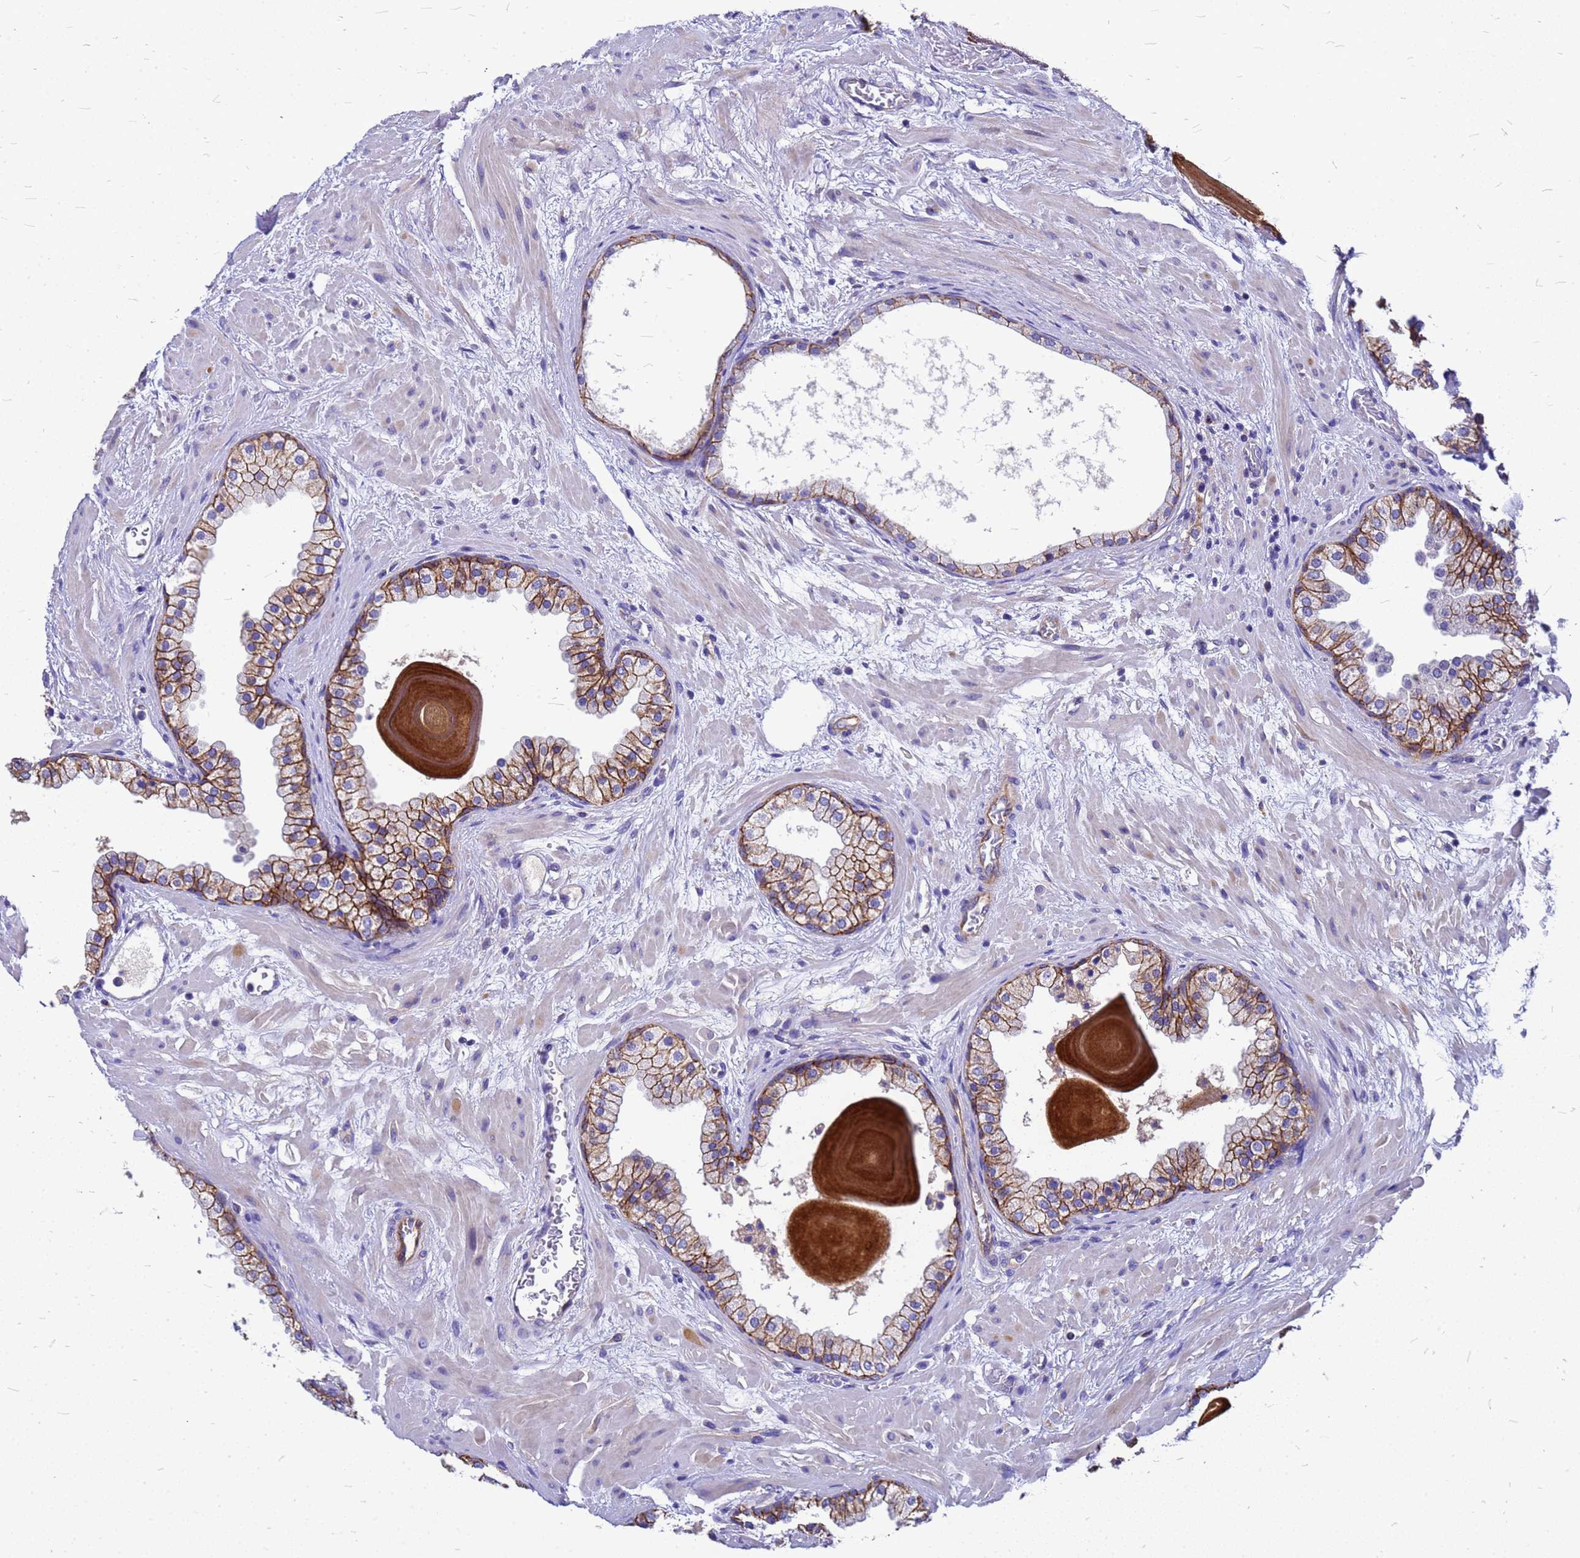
{"staining": {"intensity": "moderate", "quantity": "25%-75%", "location": "cytoplasmic/membranous"}, "tissue": "prostate", "cell_type": "Glandular cells", "image_type": "normal", "snomed": [{"axis": "morphology", "description": "Normal tissue, NOS"}, {"axis": "topography", "description": "Prostate"}], "caption": "The image displays immunohistochemical staining of unremarkable prostate. There is moderate cytoplasmic/membranous positivity is present in approximately 25%-75% of glandular cells.", "gene": "FBXW5", "patient": {"sex": "male", "age": 48}}